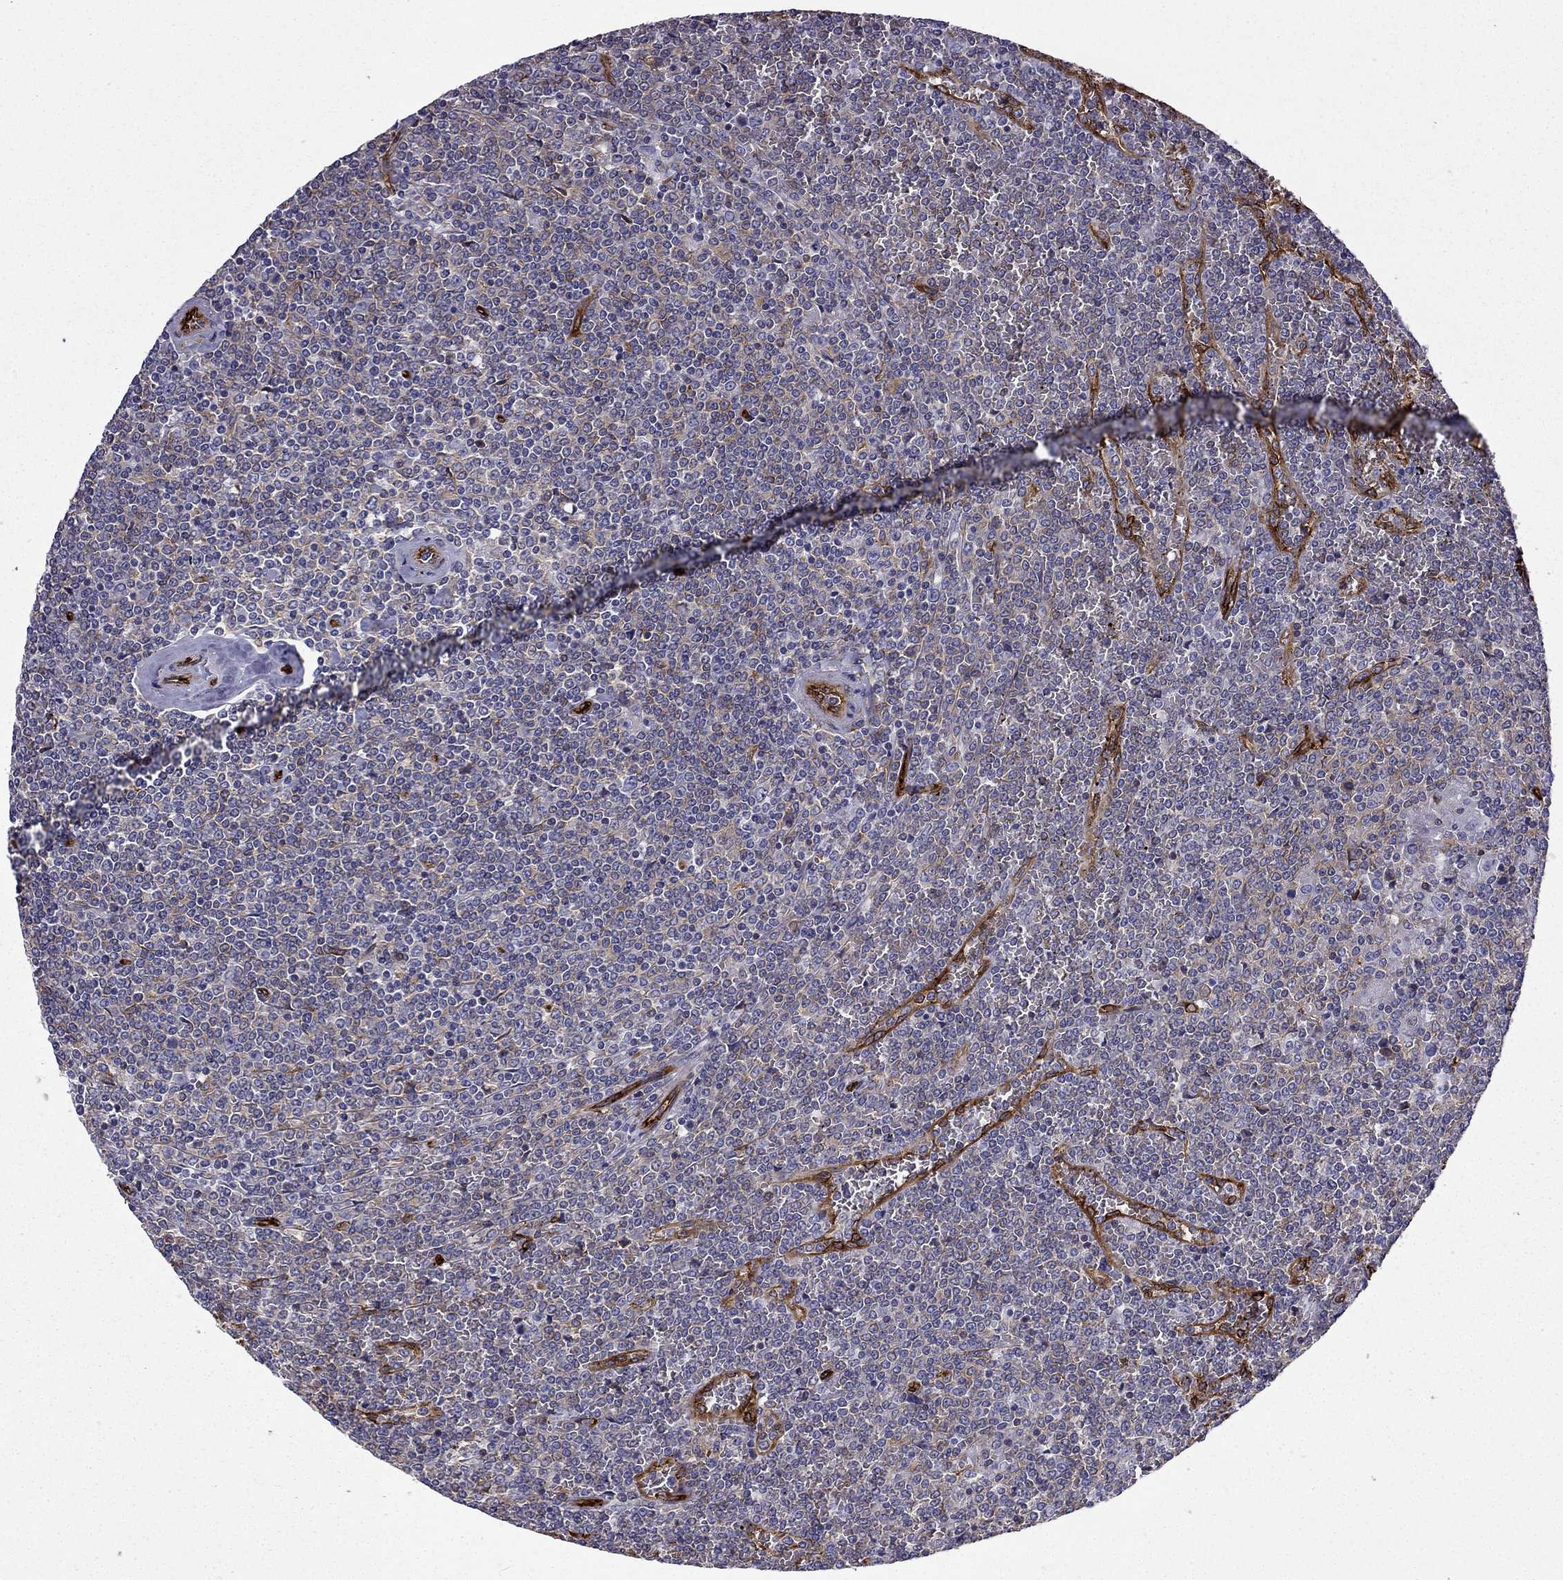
{"staining": {"intensity": "negative", "quantity": "none", "location": "none"}, "tissue": "lymphoma", "cell_type": "Tumor cells", "image_type": "cancer", "snomed": [{"axis": "morphology", "description": "Malignant lymphoma, non-Hodgkin's type, Low grade"}, {"axis": "topography", "description": "Spleen"}], "caption": "A histopathology image of low-grade malignant lymphoma, non-Hodgkin's type stained for a protein shows no brown staining in tumor cells. Nuclei are stained in blue.", "gene": "MAP4", "patient": {"sex": "female", "age": 19}}